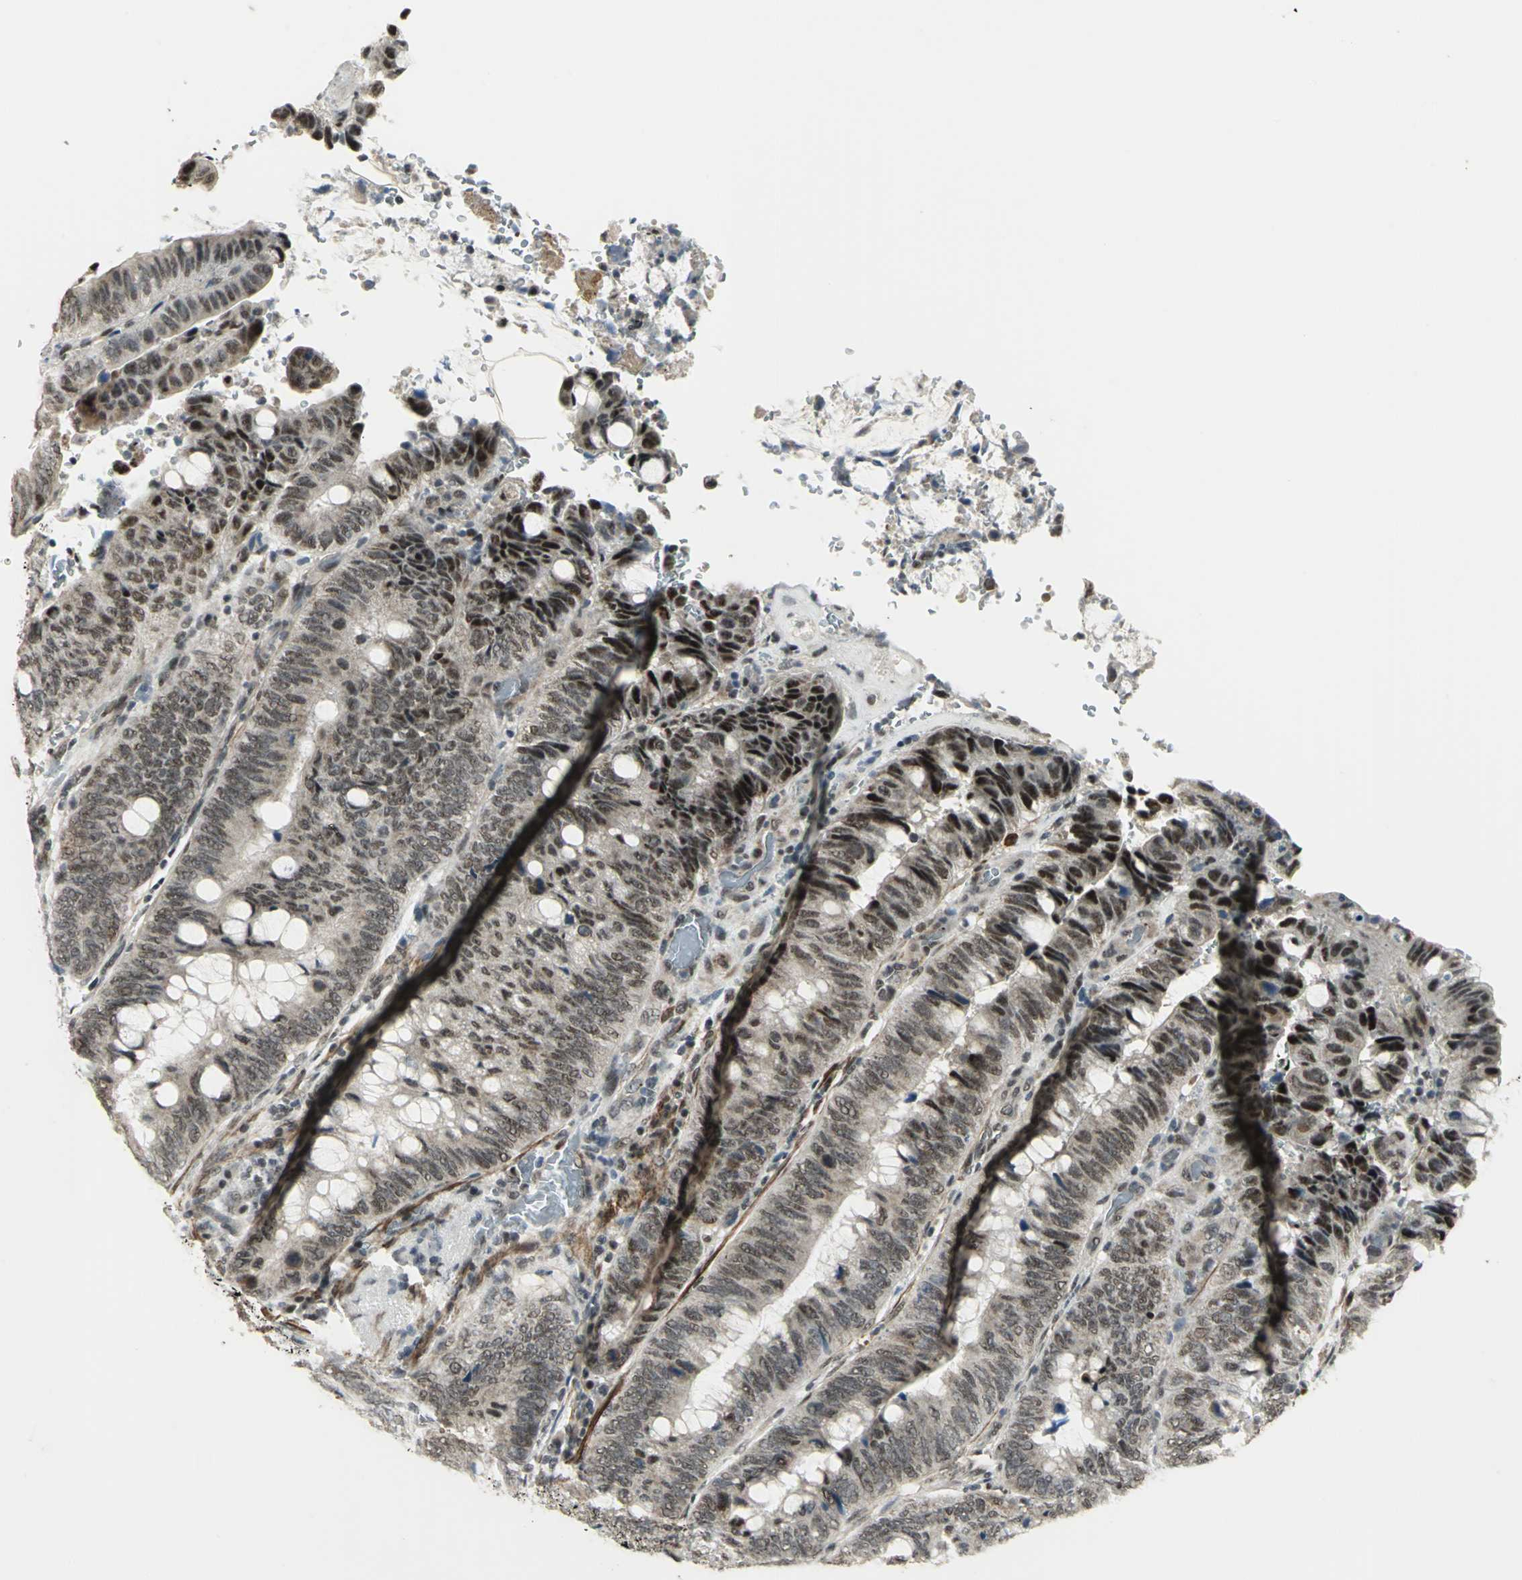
{"staining": {"intensity": "moderate", "quantity": ">75%", "location": "cytoplasmic/membranous,nuclear"}, "tissue": "colorectal cancer", "cell_type": "Tumor cells", "image_type": "cancer", "snomed": [{"axis": "morphology", "description": "Normal tissue, NOS"}, {"axis": "morphology", "description": "Adenocarcinoma, NOS"}, {"axis": "topography", "description": "Rectum"}, {"axis": "topography", "description": "Peripheral nerve tissue"}], "caption": "Brown immunohistochemical staining in human colorectal adenocarcinoma demonstrates moderate cytoplasmic/membranous and nuclear positivity in about >75% of tumor cells.", "gene": "MTA1", "patient": {"sex": "male", "age": 92}}